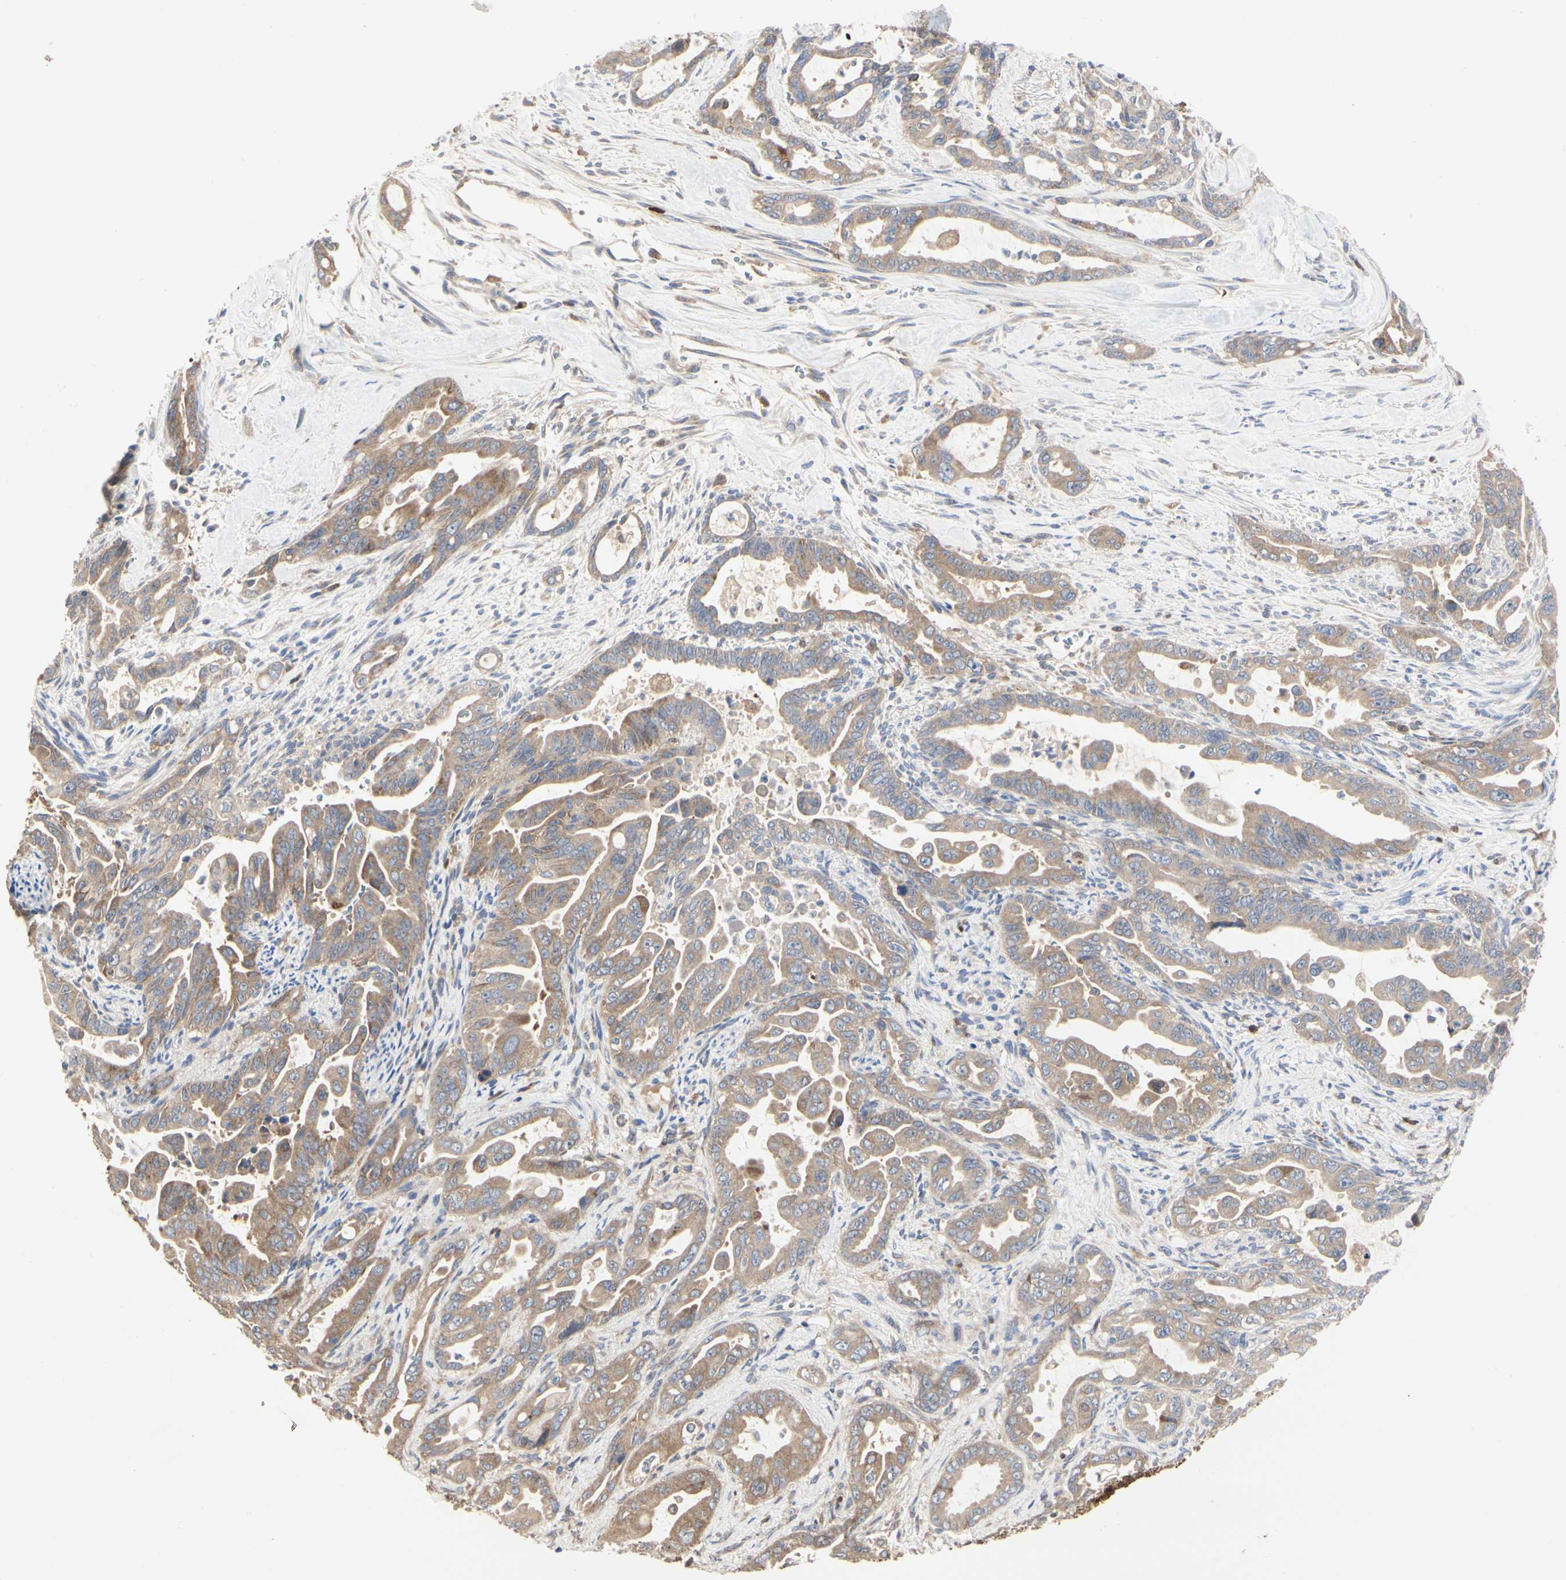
{"staining": {"intensity": "moderate", "quantity": ">75%", "location": "cytoplasmic/membranous"}, "tissue": "pancreatic cancer", "cell_type": "Tumor cells", "image_type": "cancer", "snomed": [{"axis": "morphology", "description": "Adenocarcinoma, NOS"}, {"axis": "topography", "description": "Pancreas"}], "caption": "Immunohistochemistry (IHC) image of pancreatic cancer stained for a protein (brown), which demonstrates medium levels of moderate cytoplasmic/membranous positivity in about >75% of tumor cells.", "gene": "C3orf52", "patient": {"sex": "male", "age": 70}}